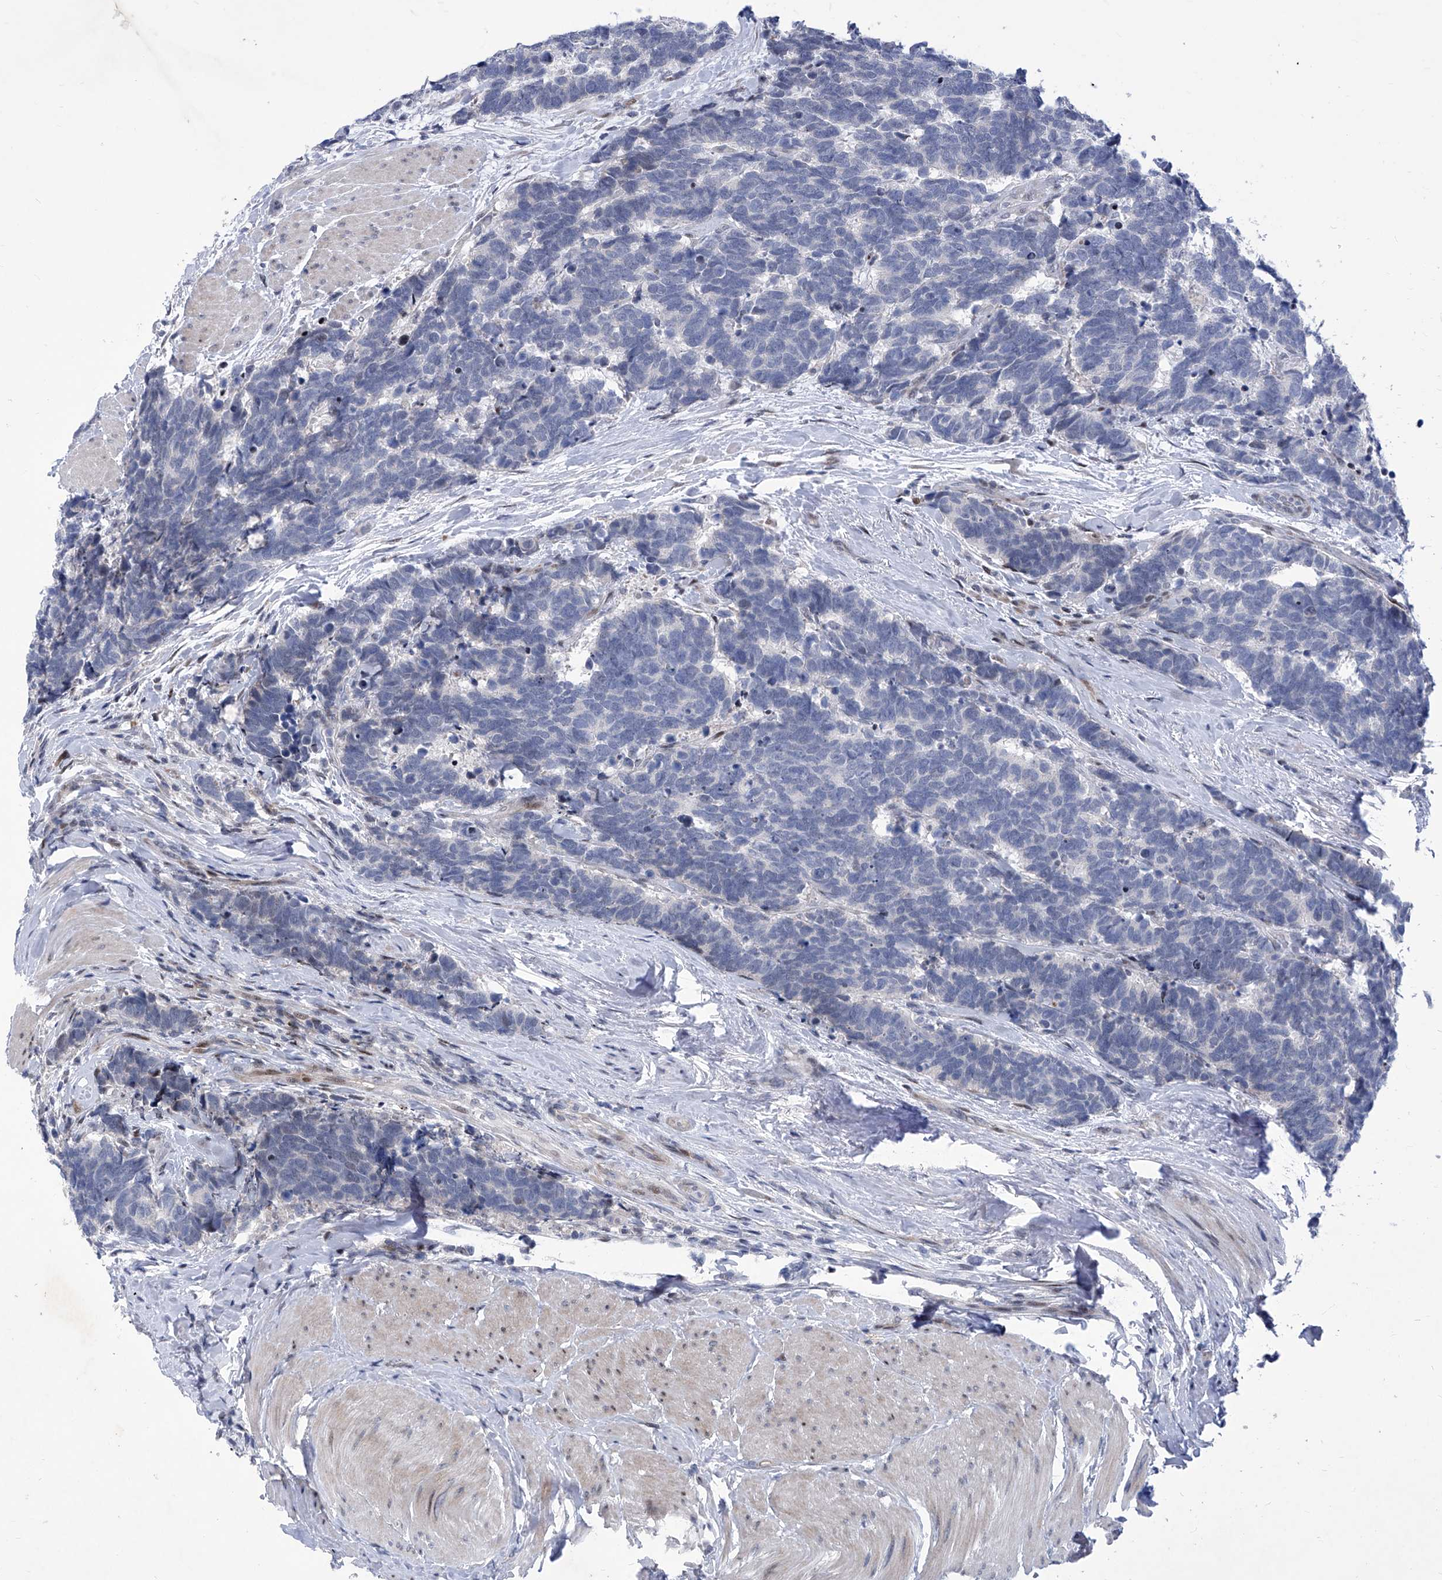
{"staining": {"intensity": "negative", "quantity": "none", "location": "none"}, "tissue": "carcinoid", "cell_type": "Tumor cells", "image_type": "cancer", "snomed": [{"axis": "morphology", "description": "Carcinoma, NOS"}, {"axis": "morphology", "description": "Carcinoid, malignant, NOS"}, {"axis": "topography", "description": "Urinary bladder"}], "caption": "Protein analysis of carcinoid reveals no significant positivity in tumor cells.", "gene": "NUFIP1", "patient": {"sex": "male", "age": 57}}